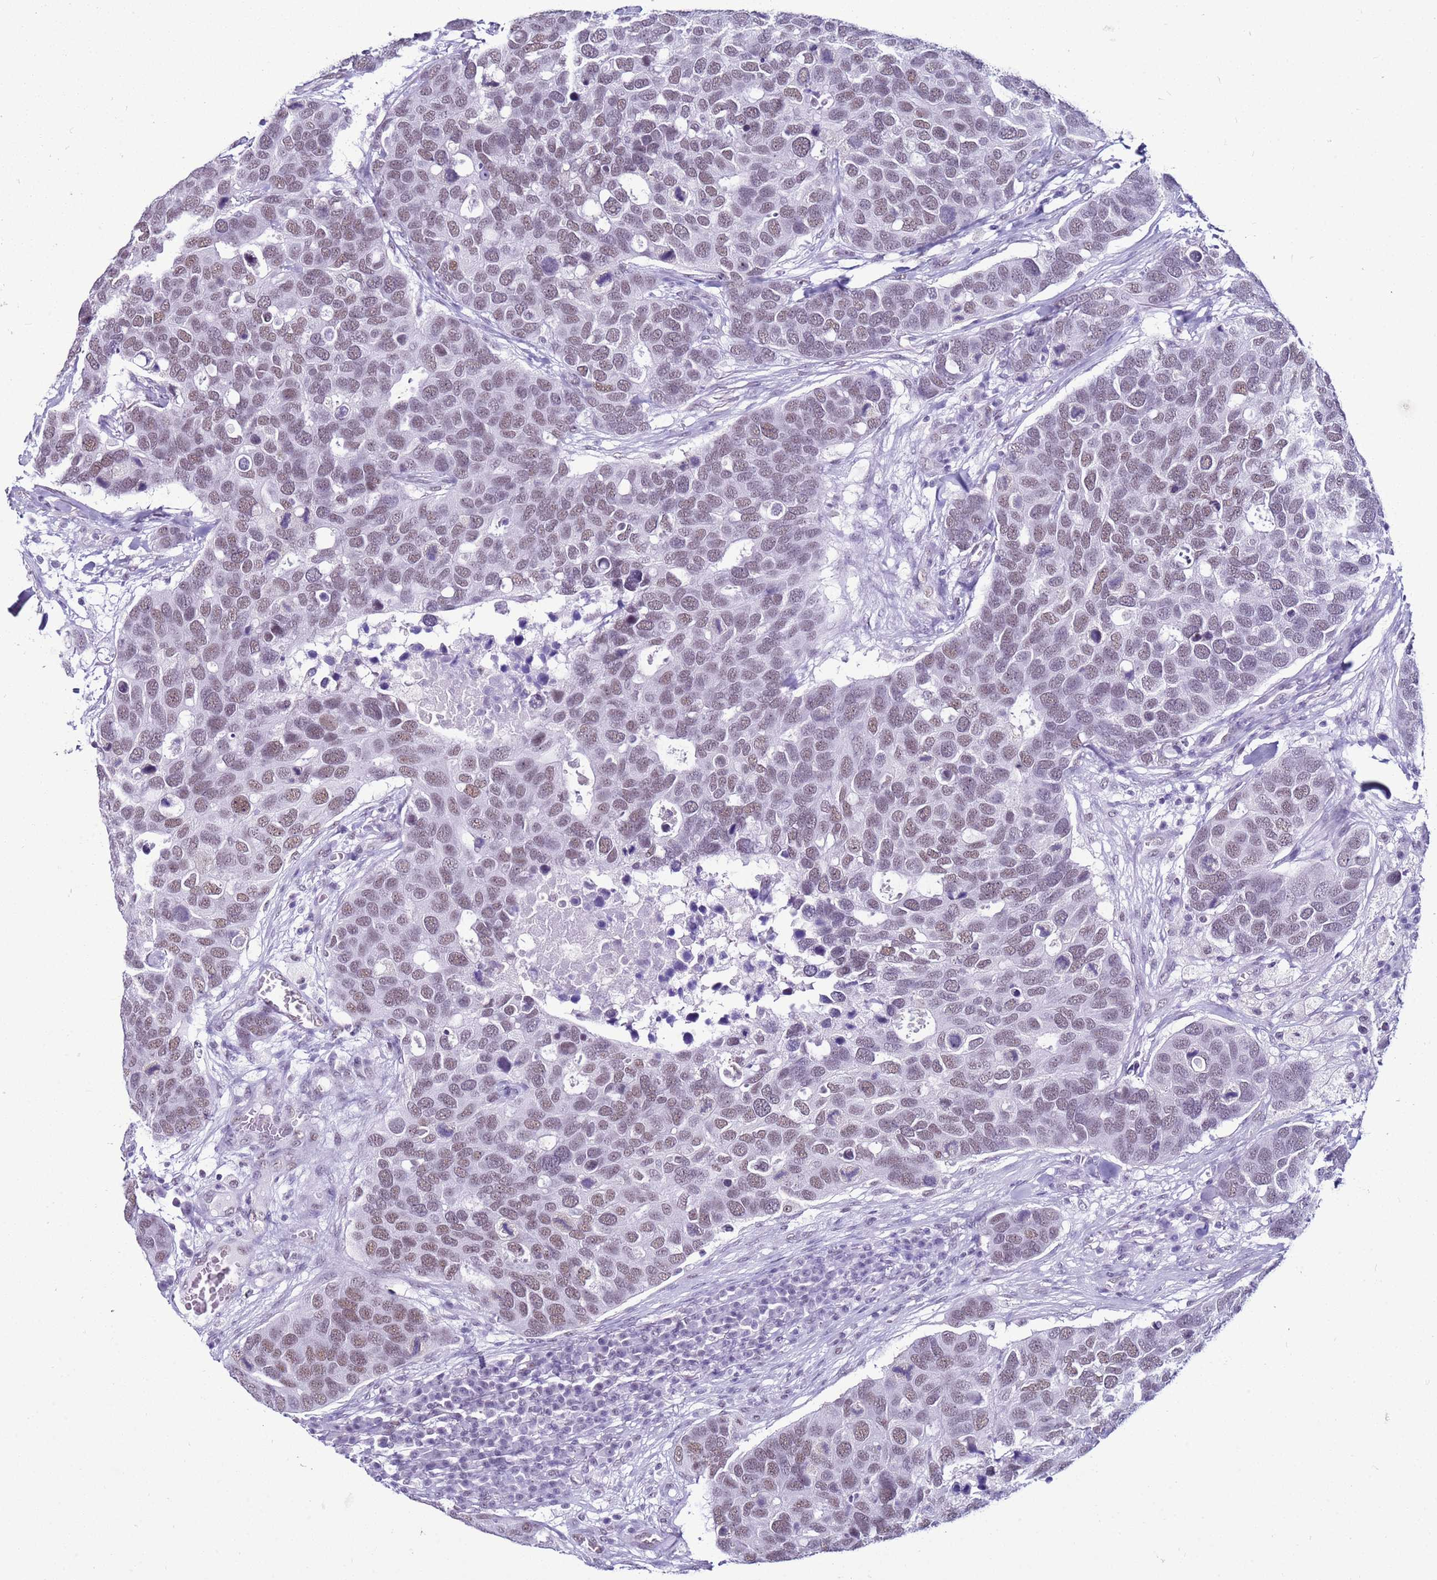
{"staining": {"intensity": "weak", "quantity": ">75%", "location": "nuclear"}, "tissue": "breast cancer", "cell_type": "Tumor cells", "image_type": "cancer", "snomed": [{"axis": "morphology", "description": "Duct carcinoma"}, {"axis": "topography", "description": "Breast"}], "caption": "Immunohistochemistry of breast invasive ductal carcinoma reveals low levels of weak nuclear positivity in approximately >75% of tumor cells. The staining is performed using DAB (3,3'-diaminobenzidine) brown chromogen to label protein expression. The nuclei are counter-stained blue using hematoxylin.", "gene": "DHX15", "patient": {"sex": "female", "age": 83}}